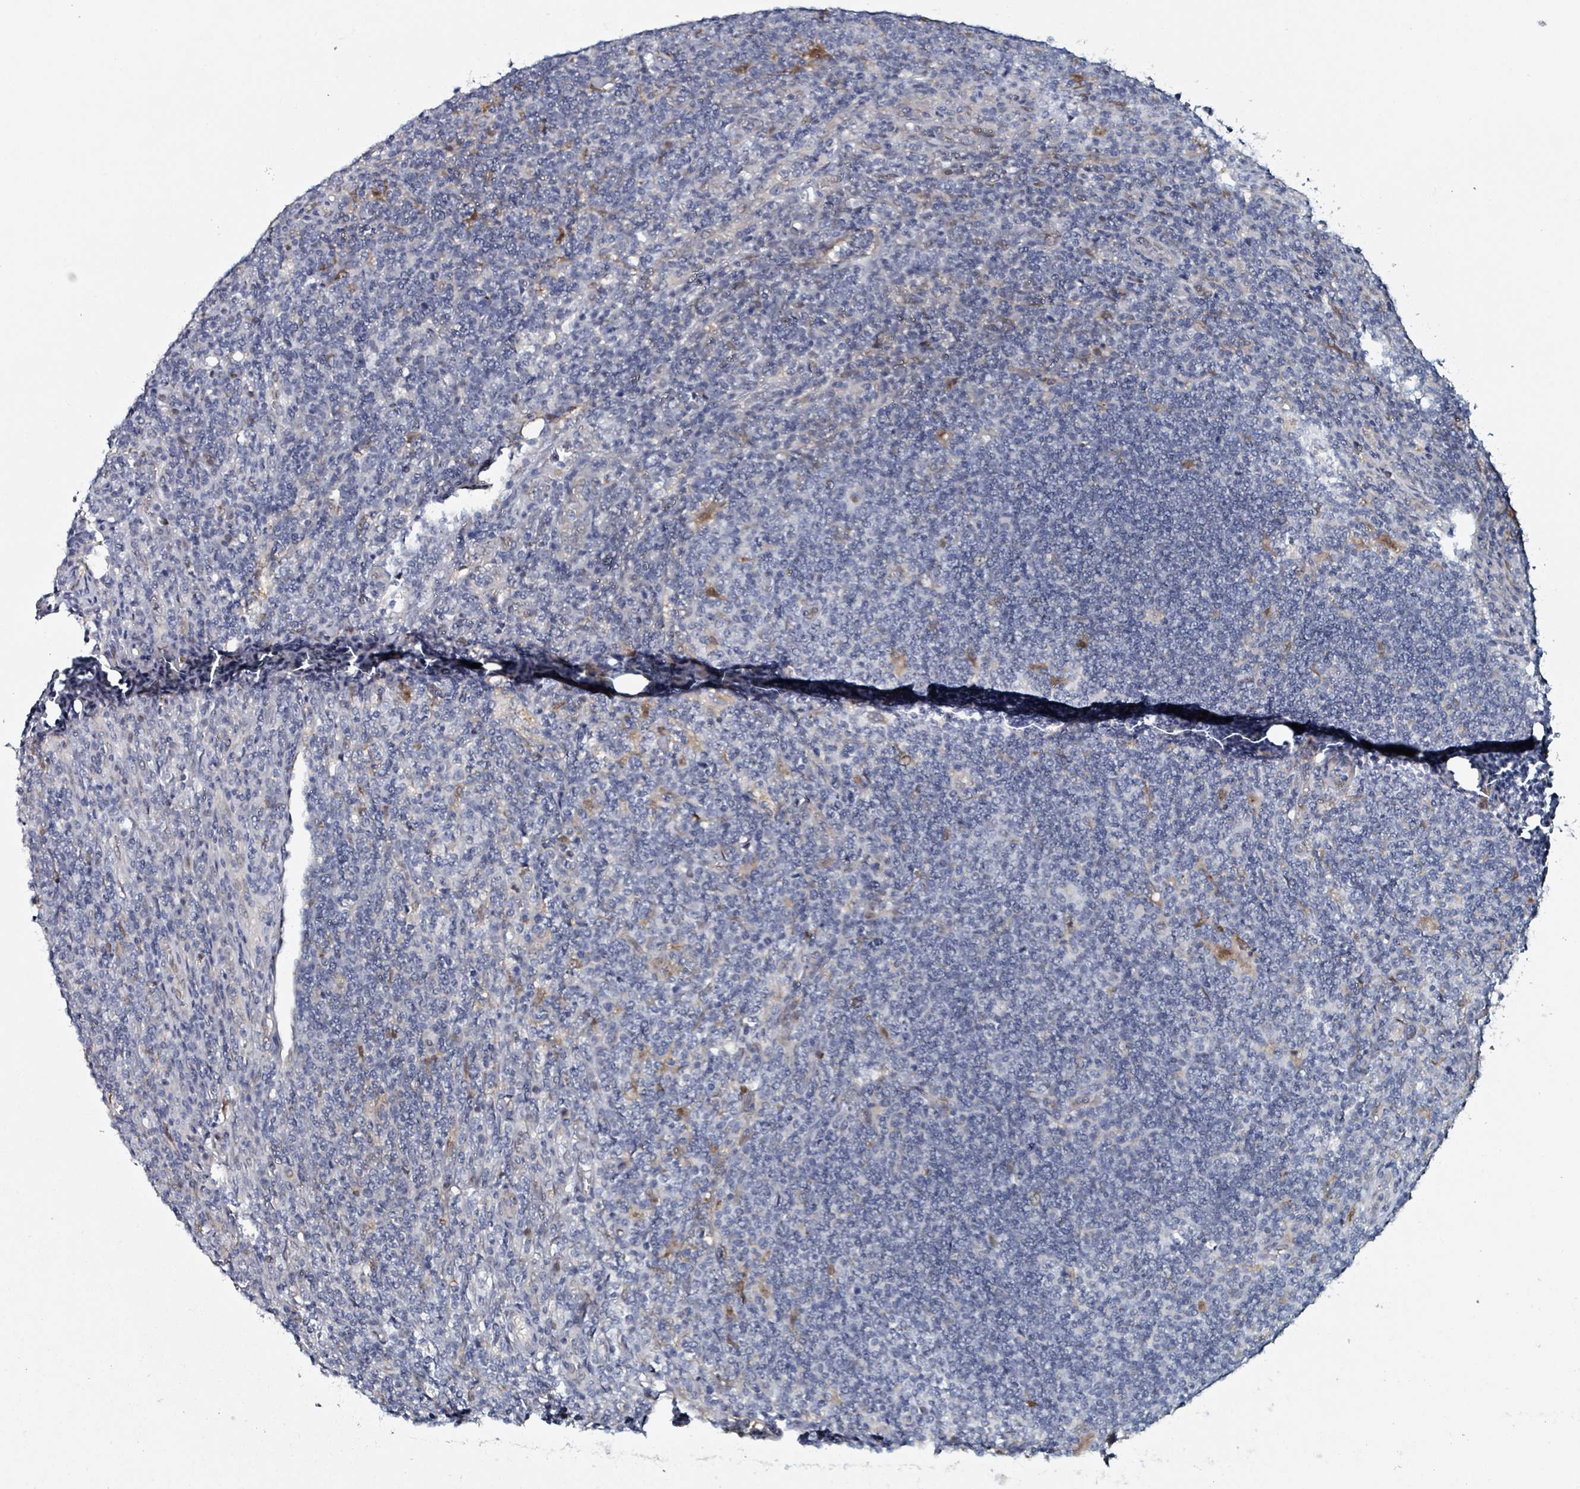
{"staining": {"intensity": "negative", "quantity": "none", "location": "none"}, "tissue": "lymphoma", "cell_type": "Tumor cells", "image_type": "cancer", "snomed": [{"axis": "morphology", "description": "Hodgkin's disease, NOS"}, {"axis": "topography", "description": "Lymph node"}], "caption": "Hodgkin's disease stained for a protein using IHC exhibits no positivity tumor cells.", "gene": "B3GAT3", "patient": {"sex": "male", "age": 83}}